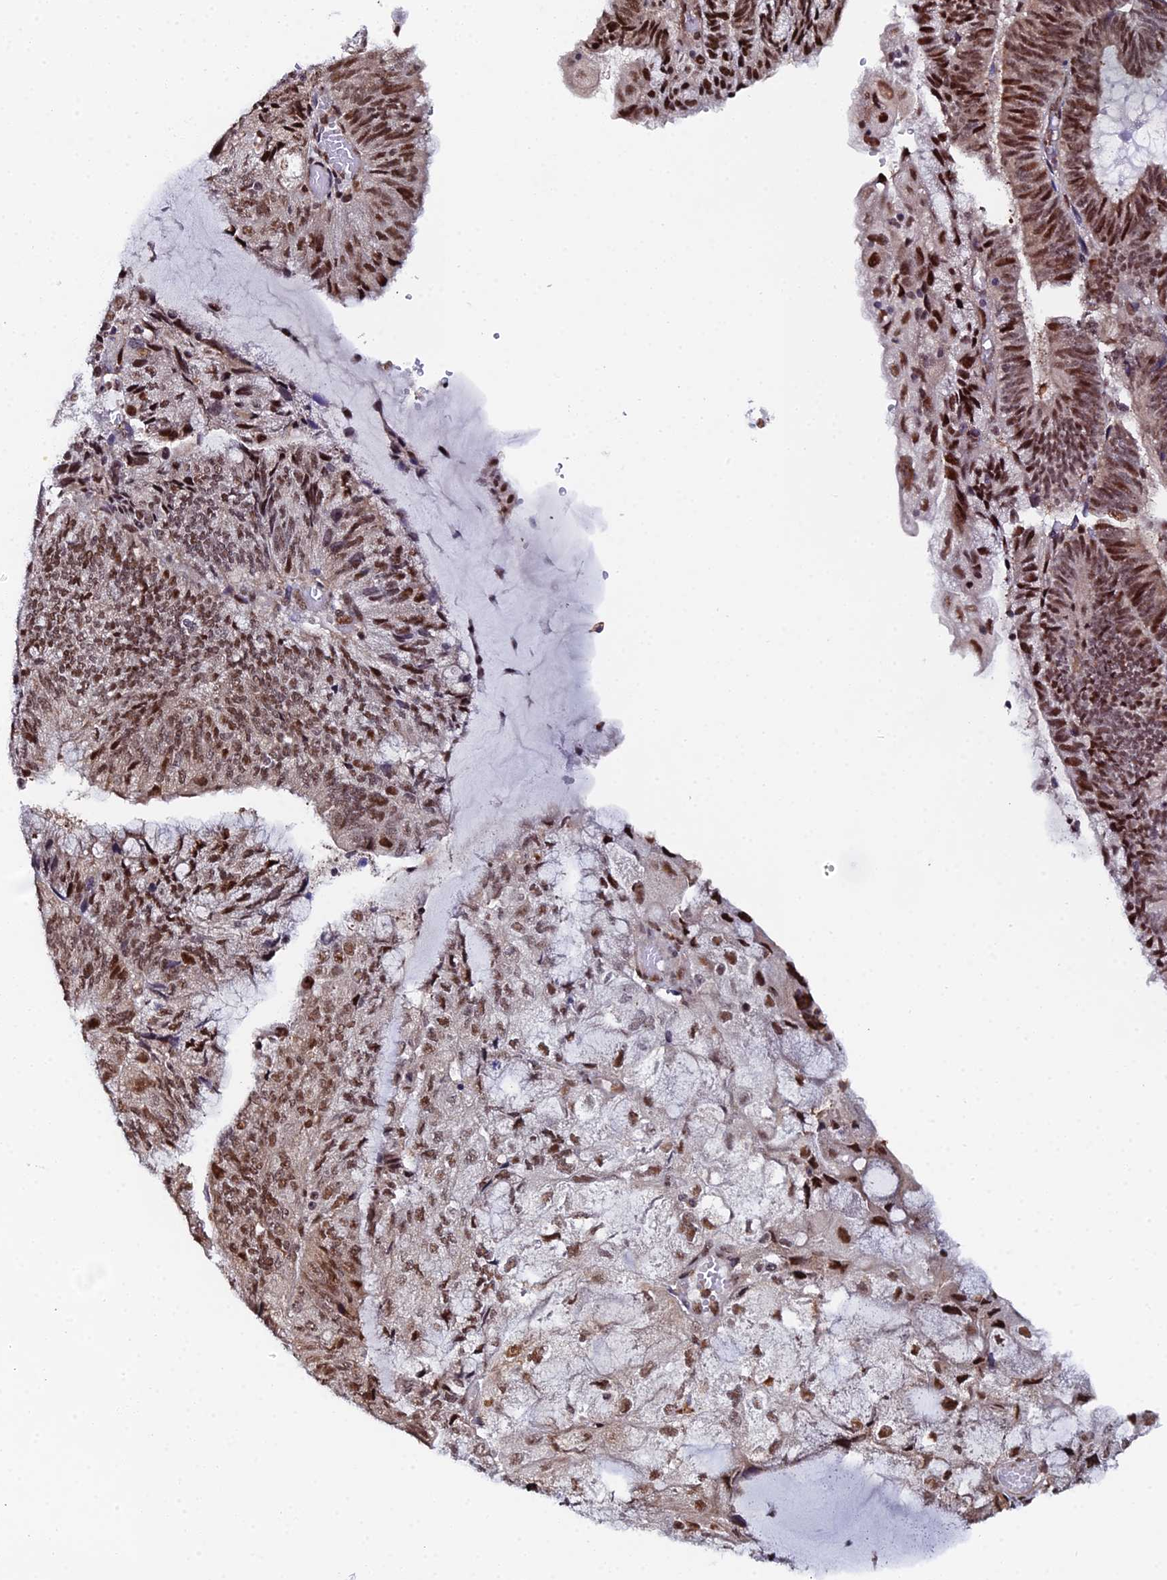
{"staining": {"intensity": "strong", "quantity": "25%-75%", "location": "nuclear"}, "tissue": "endometrial cancer", "cell_type": "Tumor cells", "image_type": "cancer", "snomed": [{"axis": "morphology", "description": "Adenocarcinoma, NOS"}, {"axis": "topography", "description": "Endometrium"}], "caption": "Endometrial cancer (adenocarcinoma) stained with DAB (3,3'-diaminobenzidine) IHC displays high levels of strong nuclear staining in about 25%-75% of tumor cells.", "gene": "TIFA", "patient": {"sex": "female", "age": 81}}